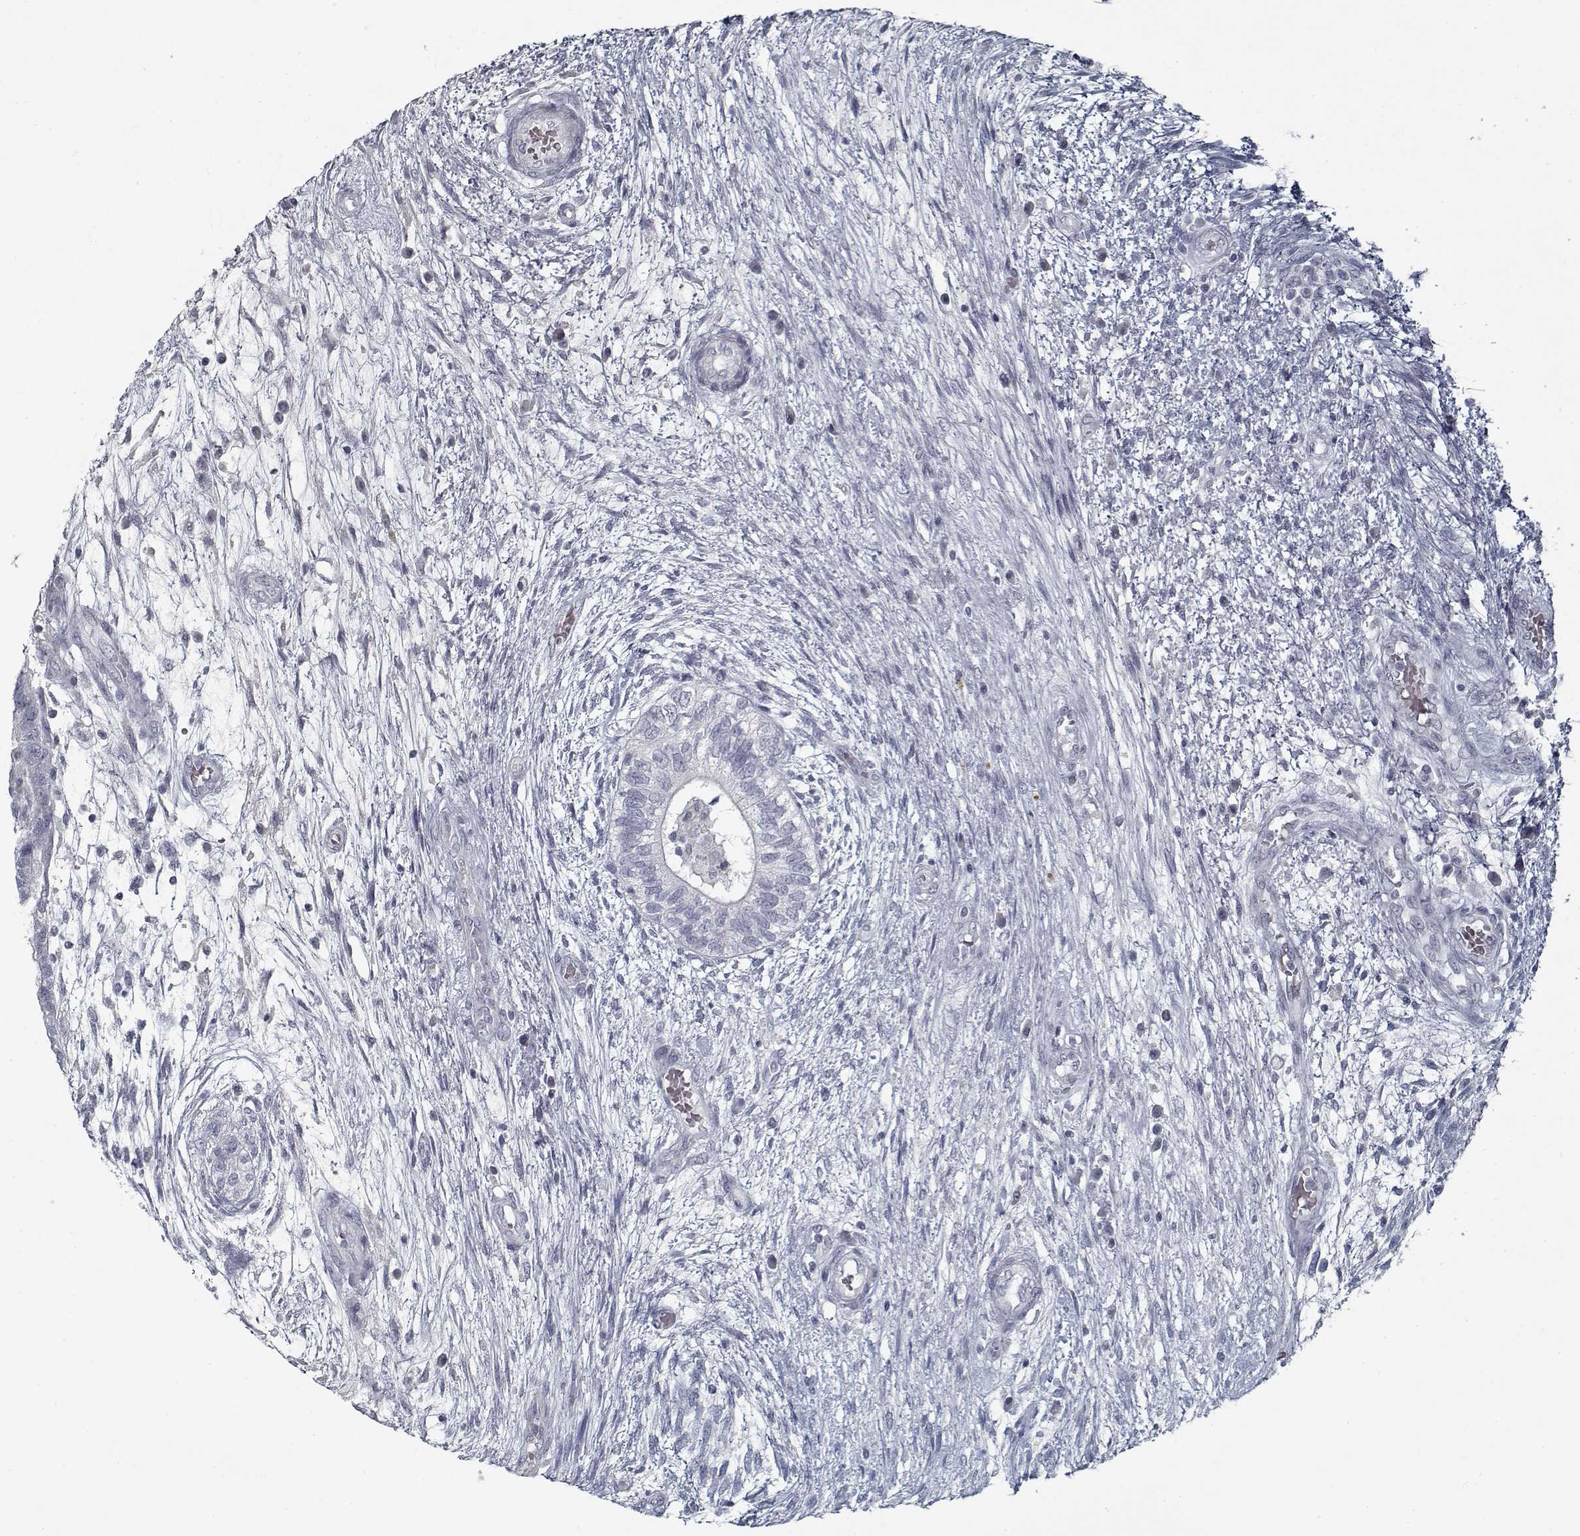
{"staining": {"intensity": "negative", "quantity": "none", "location": "none"}, "tissue": "testis cancer", "cell_type": "Tumor cells", "image_type": "cancer", "snomed": [{"axis": "morphology", "description": "Normal tissue, NOS"}, {"axis": "morphology", "description": "Carcinoma, Embryonal, NOS"}, {"axis": "topography", "description": "Testis"}, {"axis": "topography", "description": "Epididymis"}], "caption": "Micrograph shows no significant protein expression in tumor cells of testis cancer (embryonal carcinoma).", "gene": "GAD2", "patient": {"sex": "male", "age": 32}}